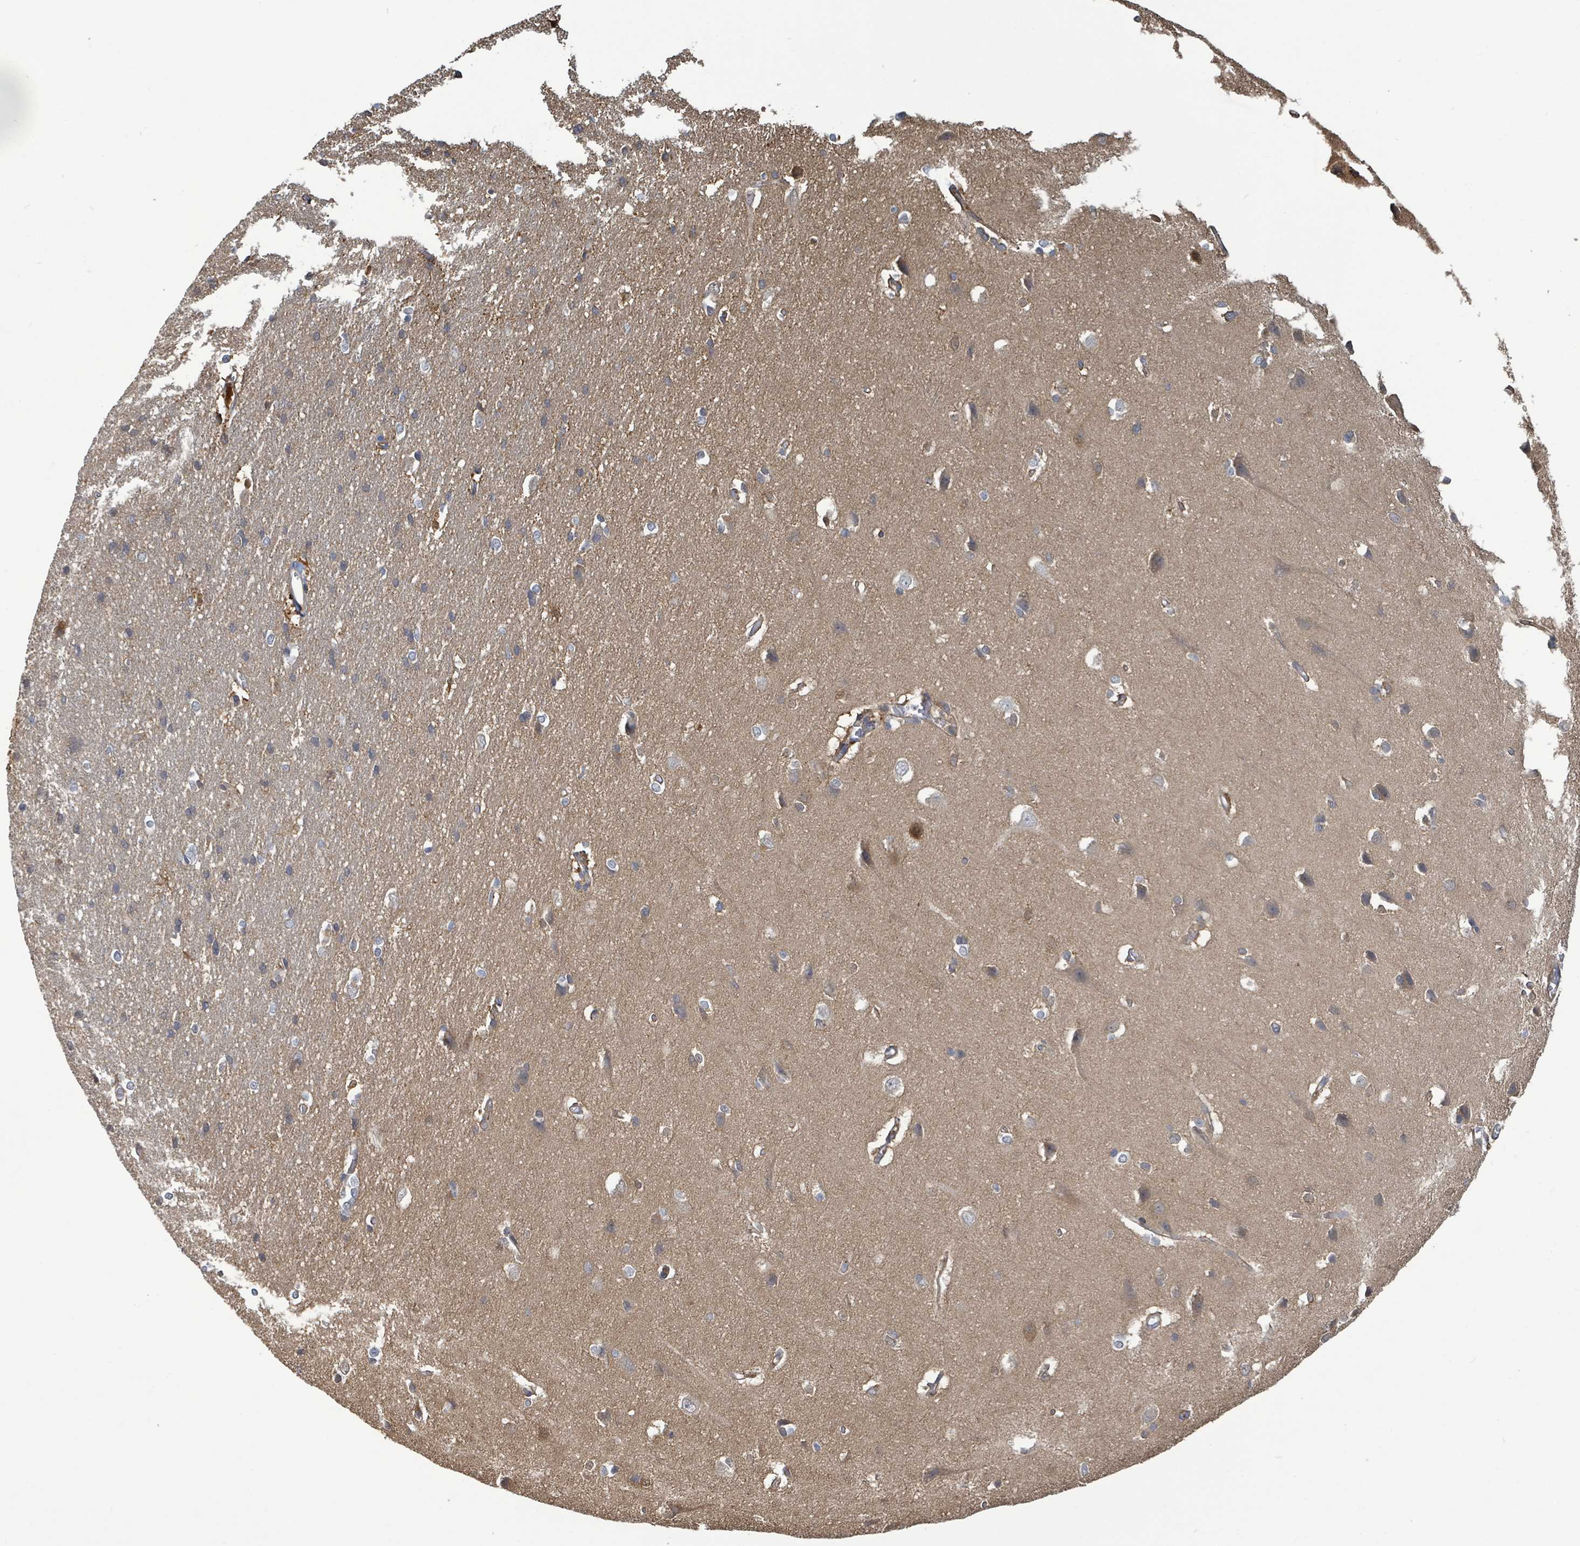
{"staining": {"intensity": "weak", "quantity": "<25%", "location": "cytoplasmic/membranous"}, "tissue": "cerebral cortex", "cell_type": "Endothelial cells", "image_type": "normal", "snomed": [{"axis": "morphology", "description": "Normal tissue, NOS"}, {"axis": "topography", "description": "Cerebral cortex"}], "caption": "DAB immunohistochemical staining of unremarkable human cerebral cortex displays no significant positivity in endothelial cells.", "gene": "PGAM1", "patient": {"sex": "male", "age": 37}}